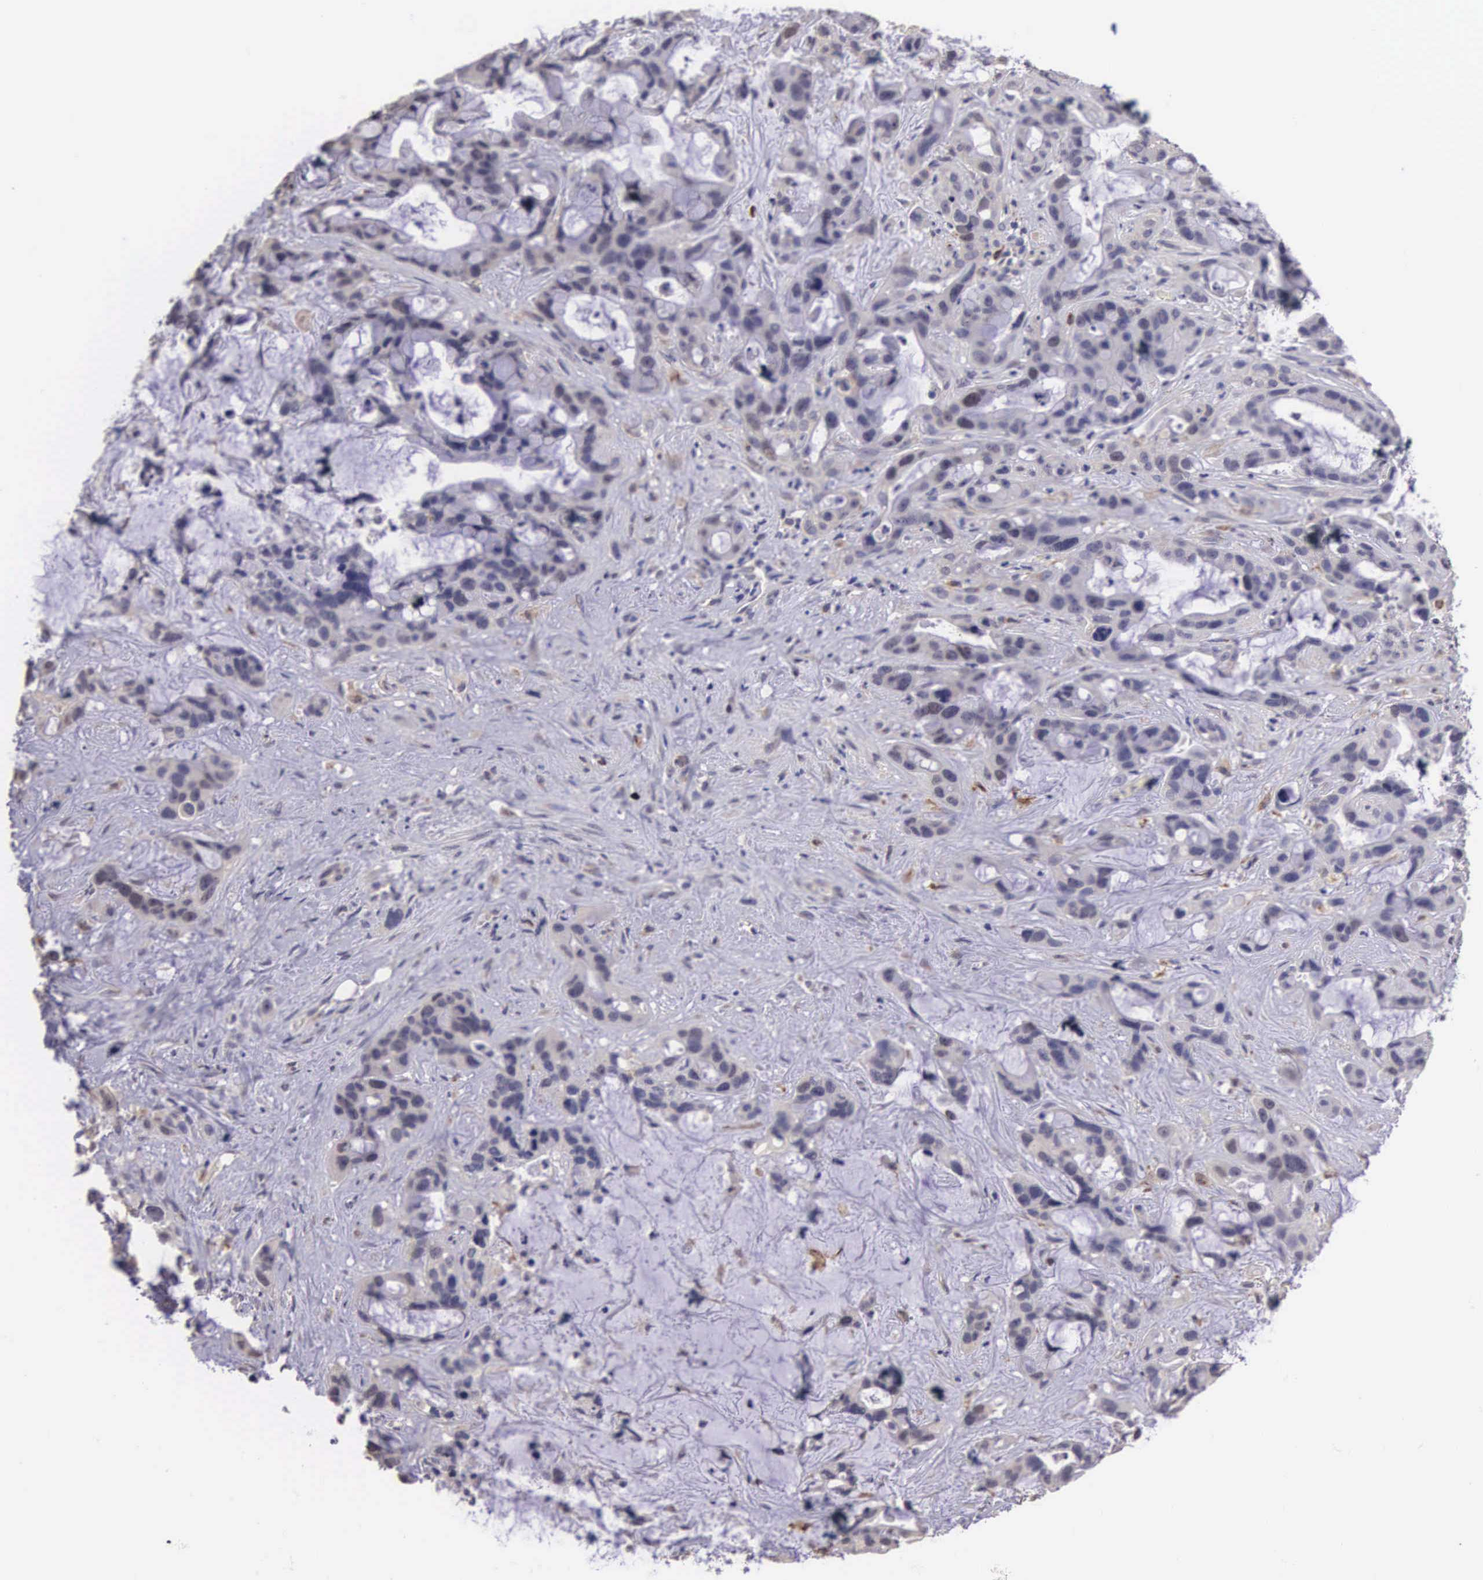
{"staining": {"intensity": "weak", "quantity": "<25%", "location": "cytoplasmic/membranous"}, "tissue": "liver cancer", "cell_type": "Tumor cells", "image_type": "cancer", "snomed": [{"axis": "morphology", "description": "Cholangiocarcinoma"}, {"axis": "topography", "description": "Liver"}], "caption": "Tumor cells are negative for brown protein staining in cholangiocarcinoma (liver).", "gene": "CDC45", "patient": {"sex": "female", "age": 65}}